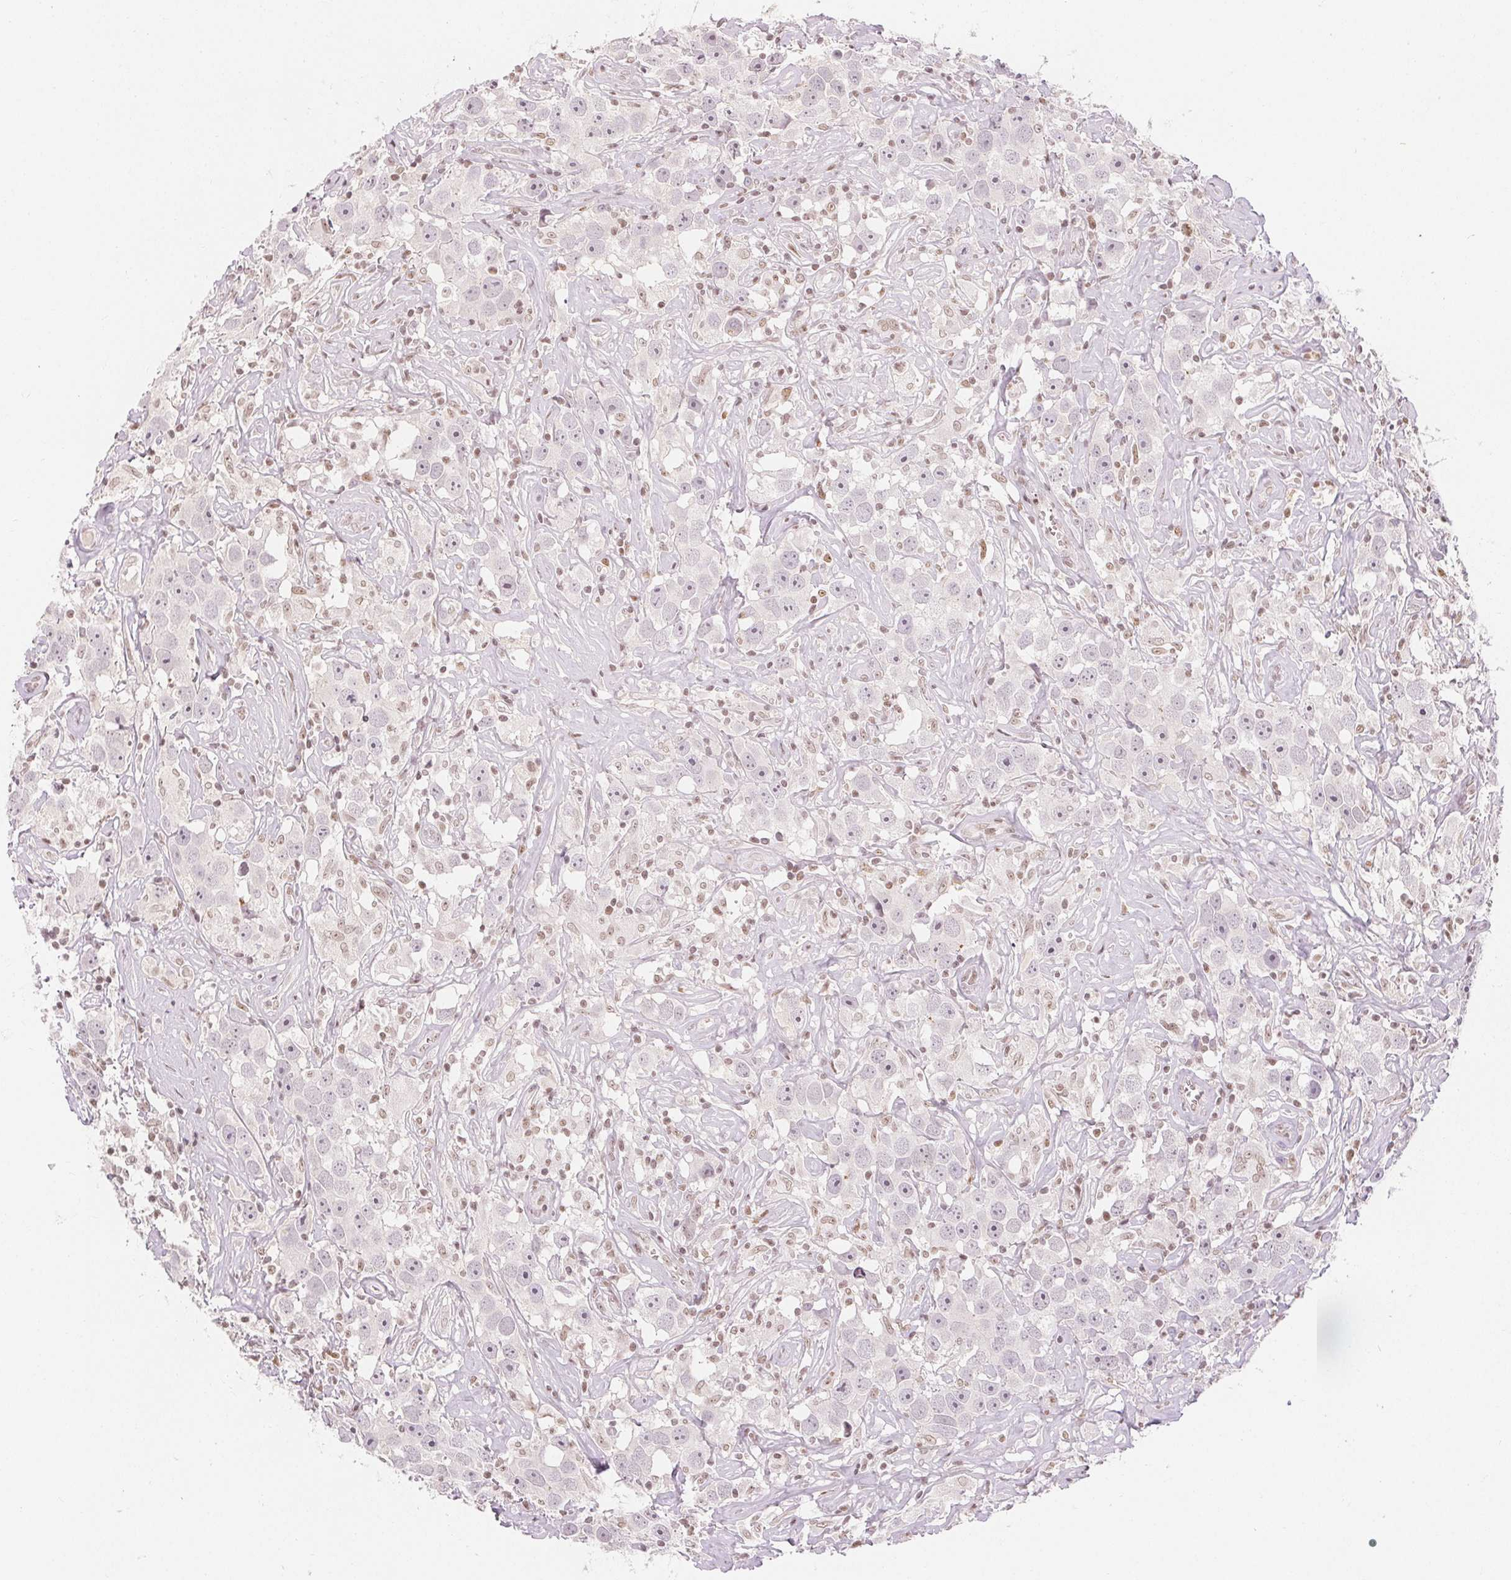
{"staining": {"intensity": "weak", "quantity": "<25%", "location": "nuclear"}, "tissue": "testis cancer", "cell_type": "Tumor cells", "image_type": "cancer", "snomed": [{"axis": "morphology", "description": "Seminoma, NOS"}, {"axis": "topography", "description": "Testis"}], "caption": "Tumor cells show no significant protein staining in testis seminoma.", "gene": "DEK", "patient": {"sex": "male", "age": 49}}